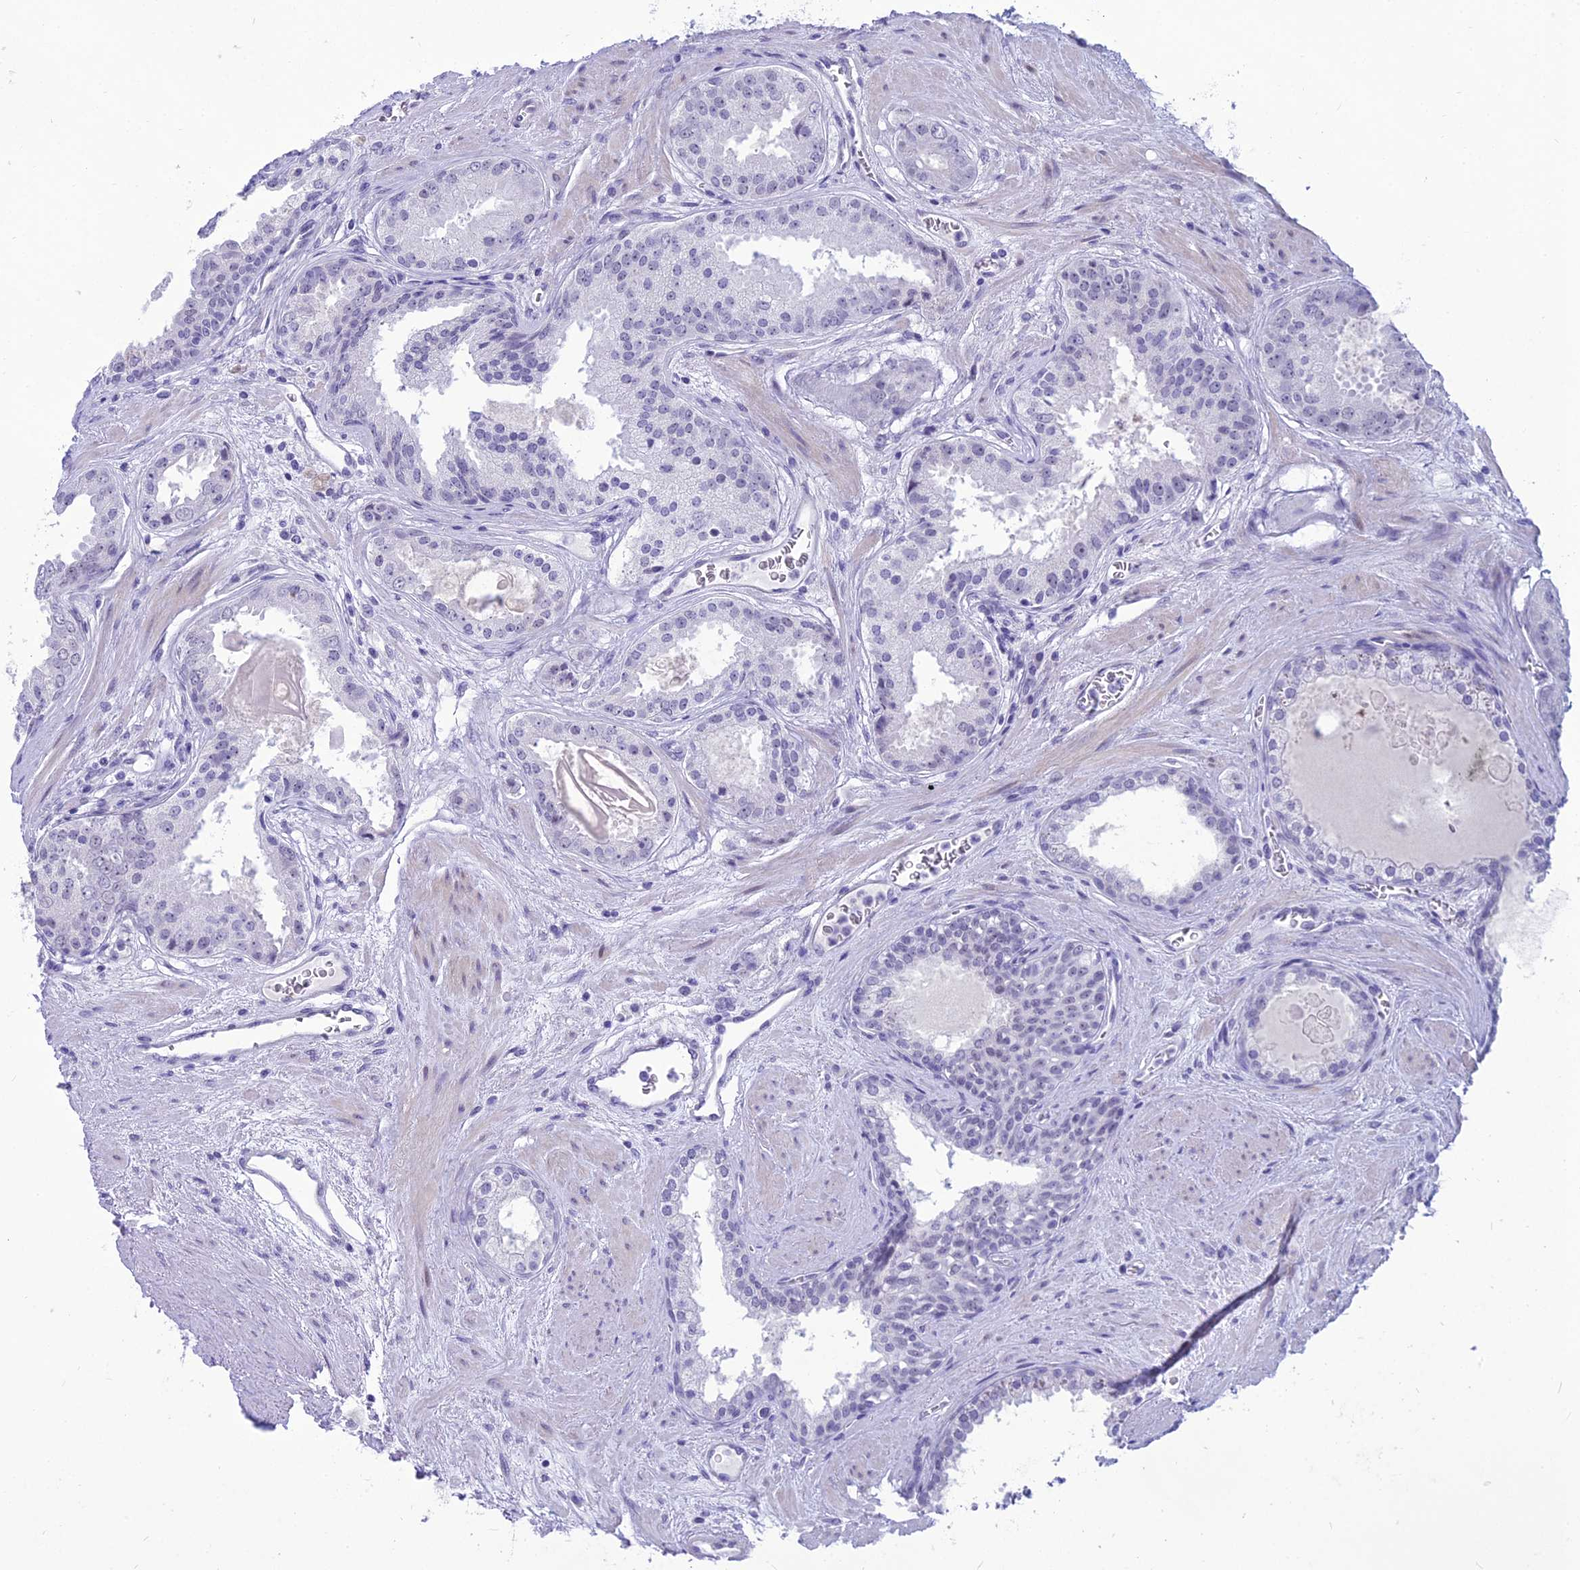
{"staining": {"intensity": "negative", "quantity": "none", "location": "none"}, "tissue": "prostate cancer", "cell_type": "Tumor cells", "image_type": "cancer", "snomed": [{"axis": "morphology", "description": "Adenocarcinoma, High grade"}, {"axis": "topography", "description": "Prostate"}], "caption": "An image of prostate cancer stained for a protein demonstrates no brown staining in tumor cells.", "gene": "DHX40", "patient": {"sex": "male", "age": 67}}